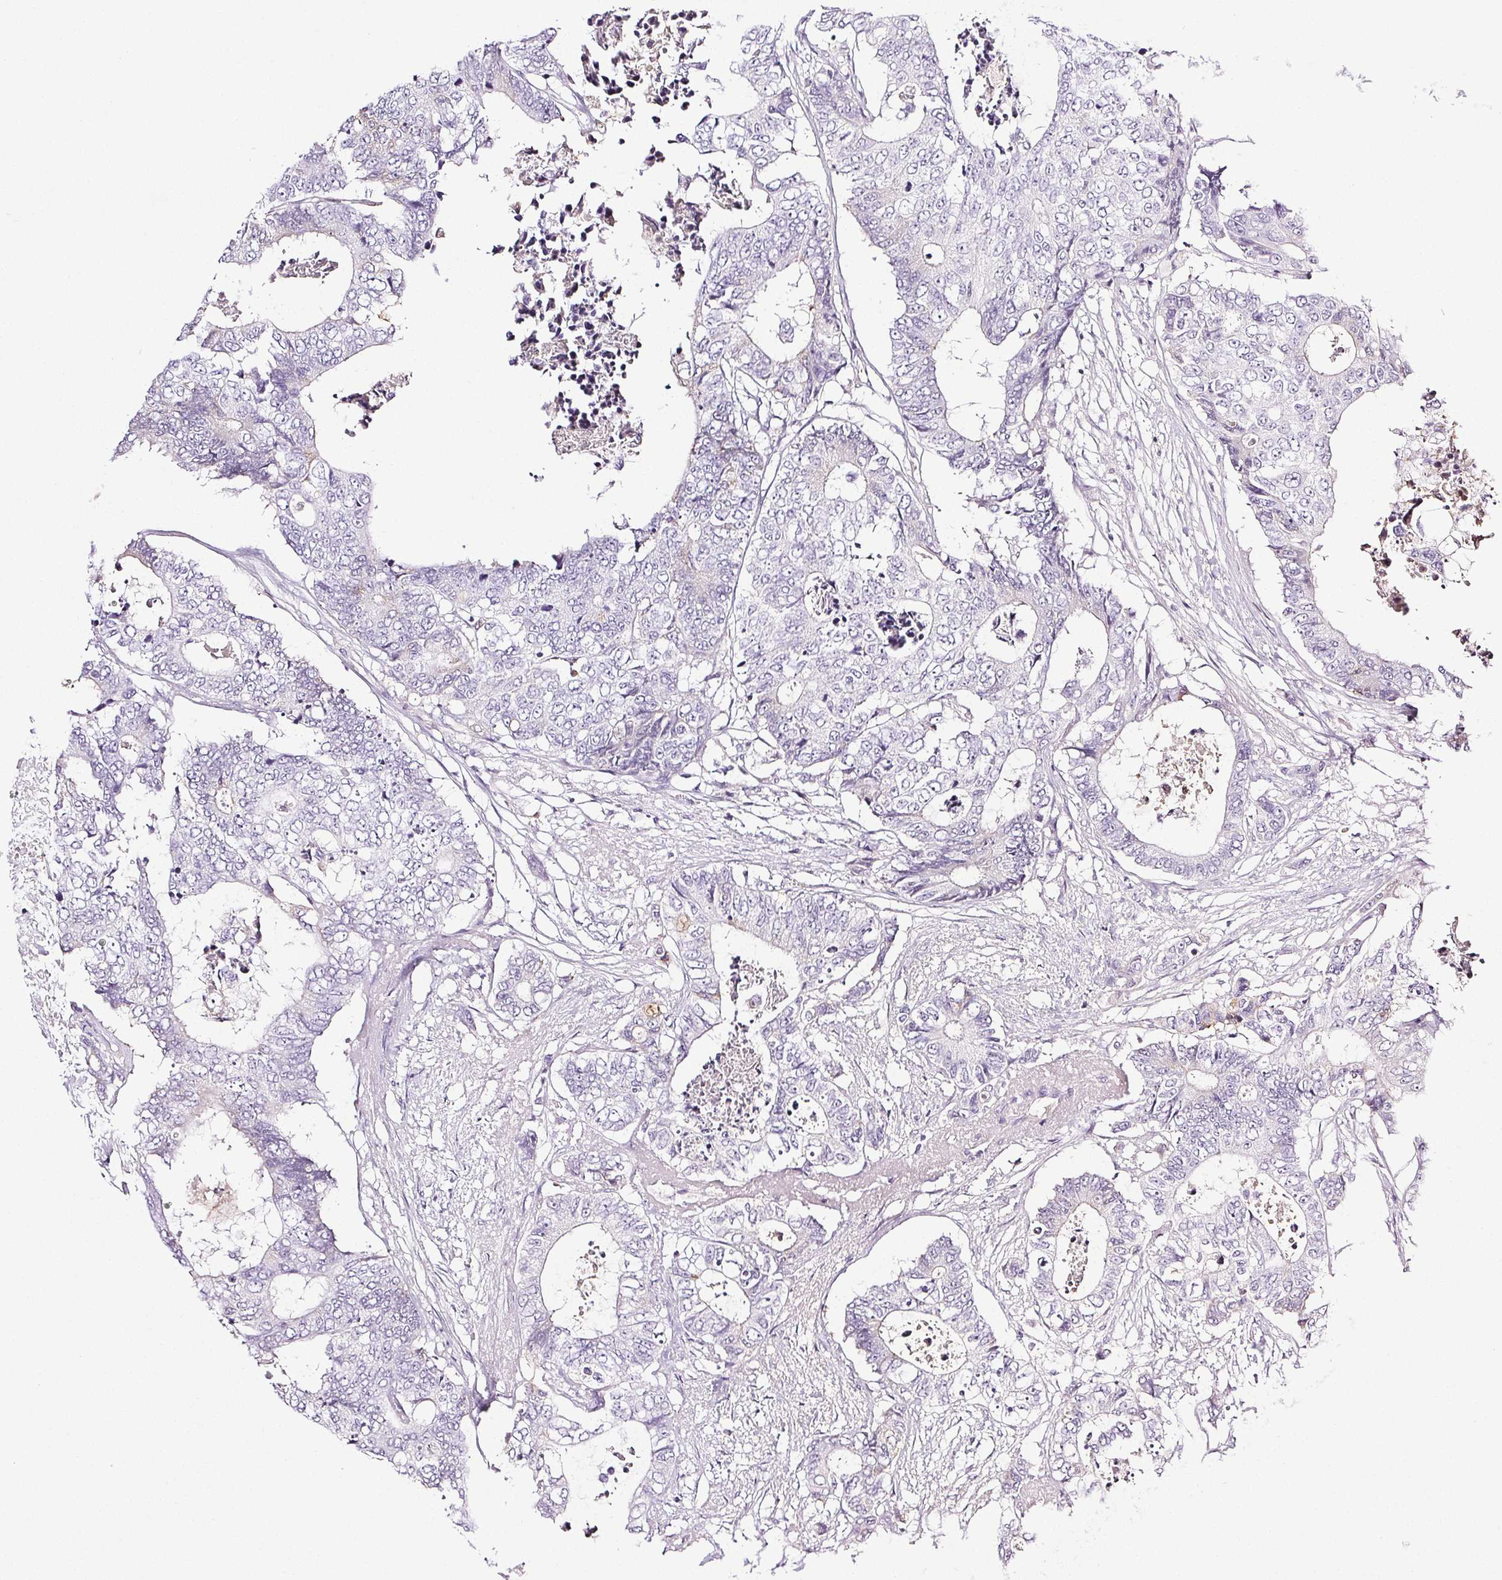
{"staining": {"intensity": "negative", "quantity": "none", "location": "none"}, "tissue": "colorectal cancer", "cell_type": "Tumor cells", "image_type": "cancer", "snomed": [{"axis": "morphology", "description": "Adenocarcinoma, NOS"}, {"axis": "topography", "description": "Colon"}], "caption": "IHC of human adenocarcinoma (colorectal) shows no staining in tumor cells. The staining was performed using DAB to visualize the protein expression in brown, while the nuclei were stained in blue with hematoxylin (Magnification: 20x).", "gene": "COL7A1", "patient": {"sex": "female", "age": 48}}